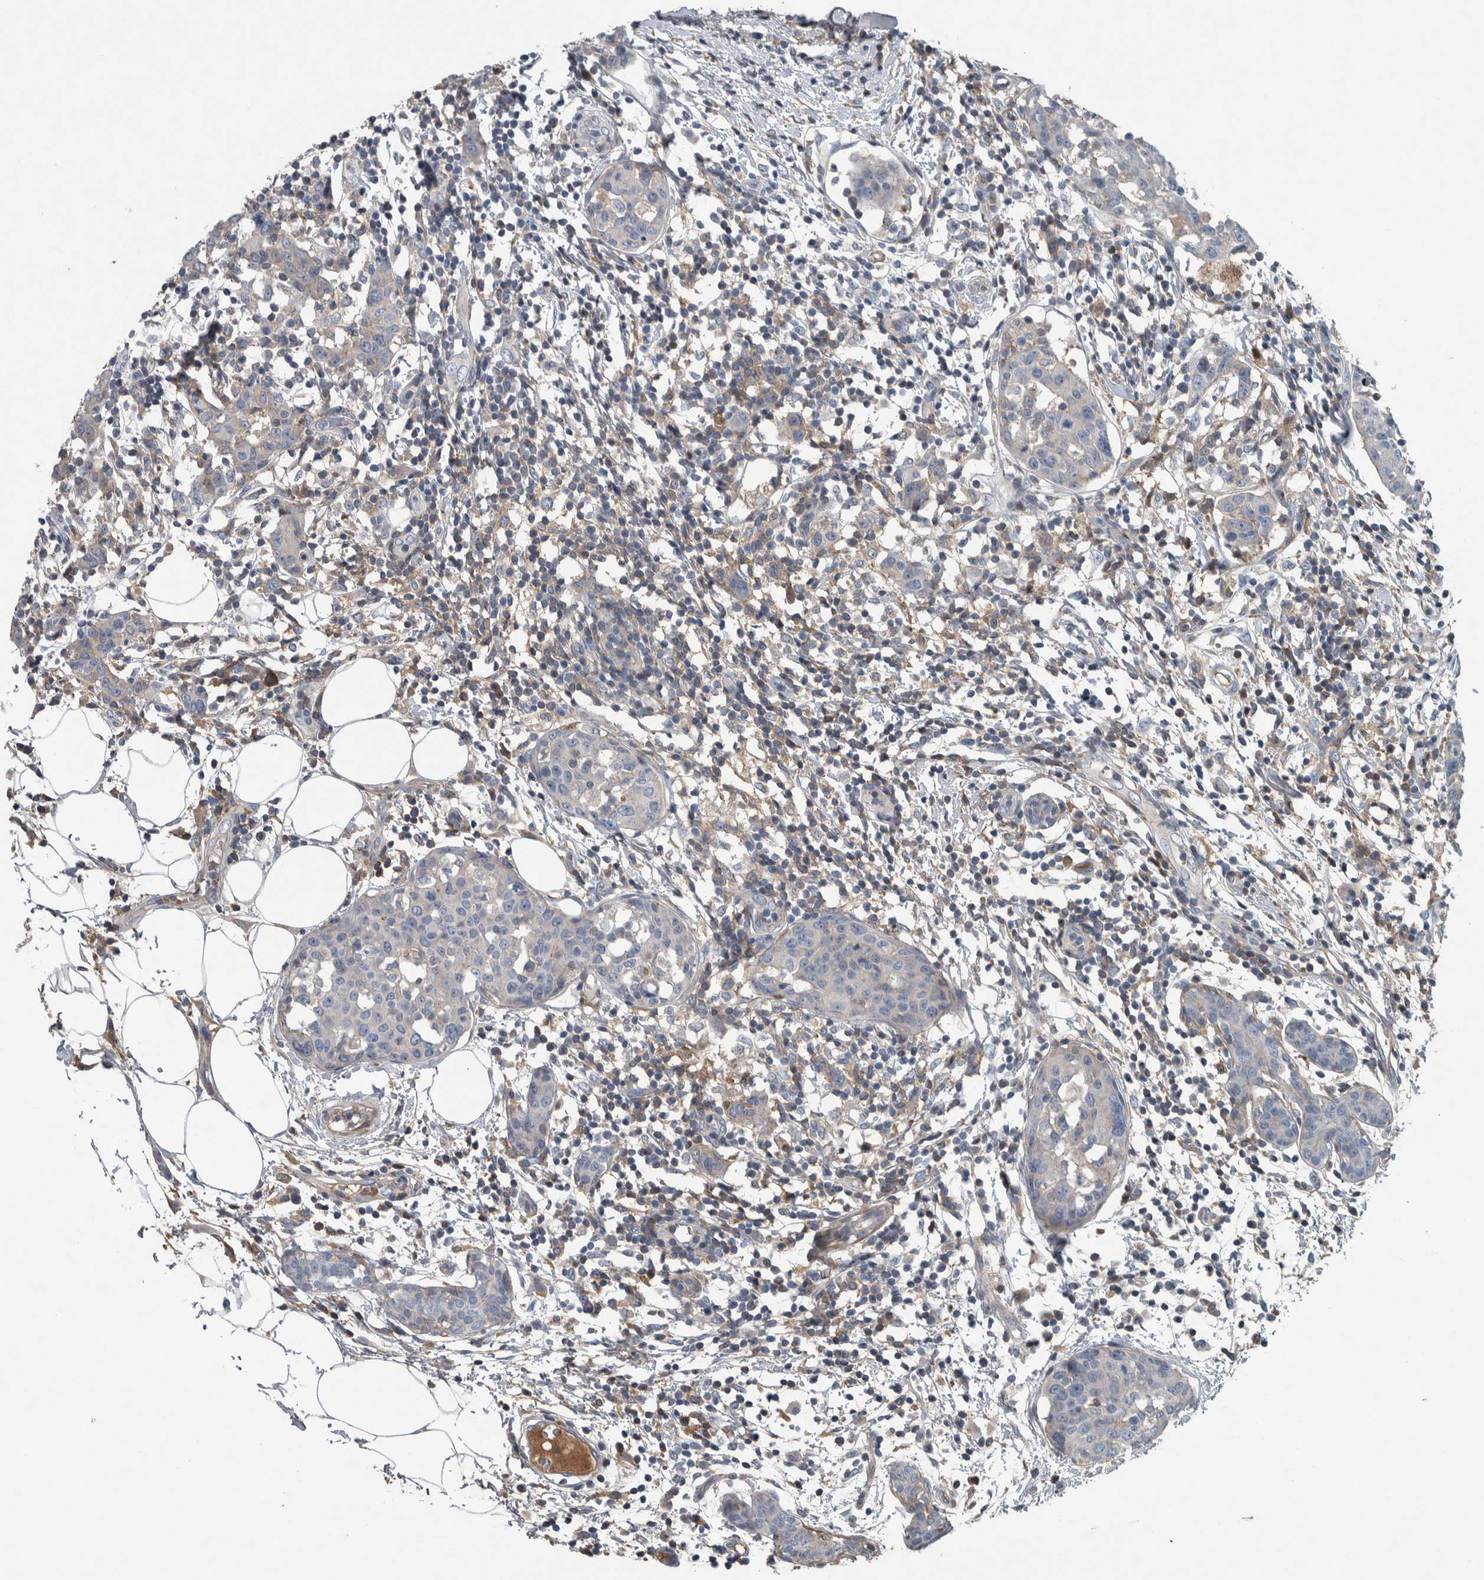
{"staining": {"intensity": "negative", "quantity": "none", "location": "none"}, "tissue": "breast cancer", "cell_type": "Tumor cells", "image_type": "cancer", "snomed": [{"axis": "morphology", "description": "Normal tissue, NOS"}, {"axis": "morphology", "description": "Duct carcinoma"}, {"axis": "topography", "description": "Breast"}], "caption": "An image of human breast intraductal carcinoma is negative for staining in tumor cells.", "gene": "SERPINC1", "patient": {"sex": "female", "age": 37}}